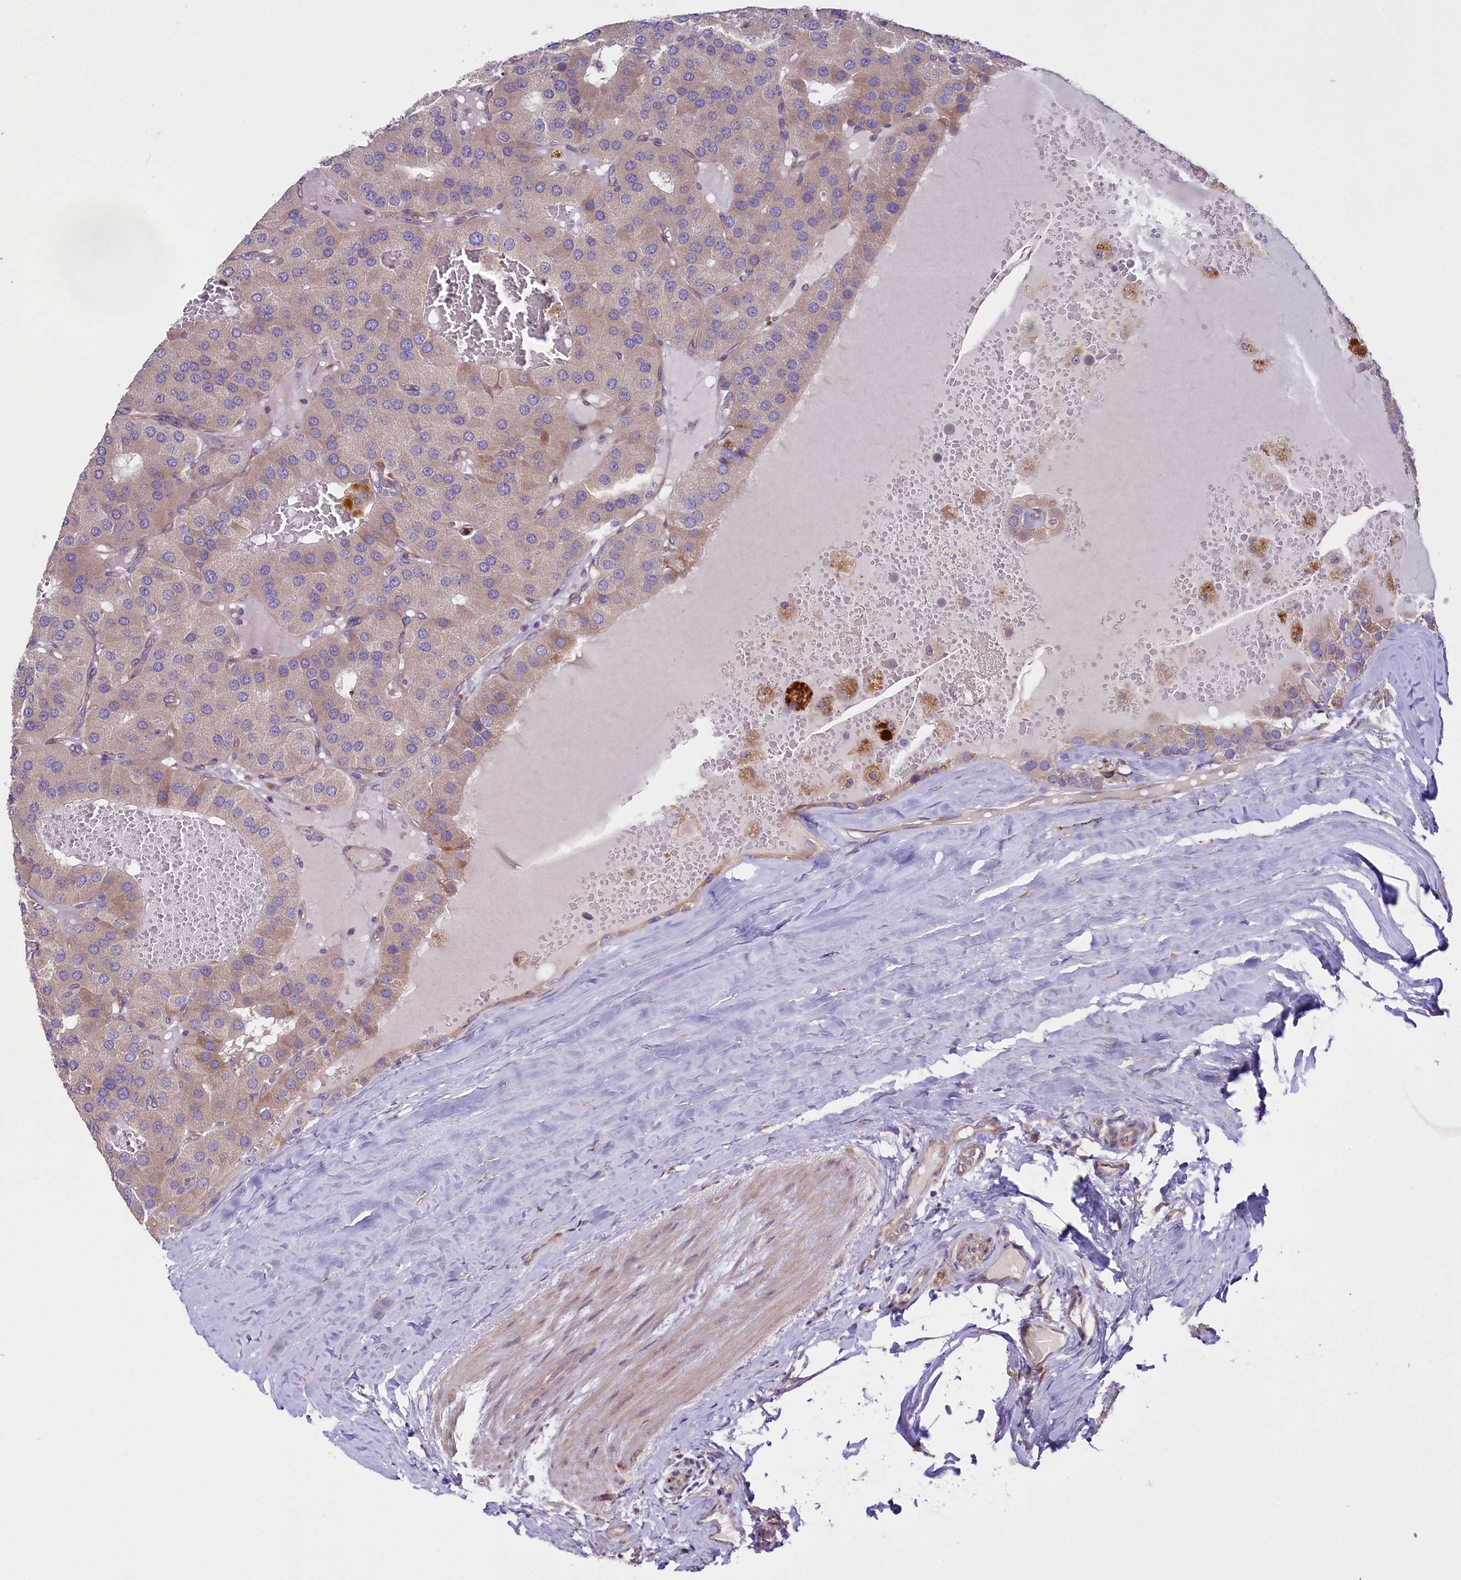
{"staining": {"intensity": "weak", "quantity": "<25%", "location": "cytoplasmic/membranous"}, "tissue": "parathyroid gland", "cell_type": "Glandular cells", "image_type": "normal", "snomed": [{"axis": "morphology", "description": "Normal tissue, NOS"}, {"axis": "morphology", "description": "Adenoma, NOS"}, {"axis": "topography", "description": "Parathyroid gland"}], "caption": "A histopathology image of human parathyroid gland is negative for staining in glandular cells. Brightfield microscopy of IHC stained with DAB (3,3'-diaminobenzidine) (brown) and hematoxylin (blue), captured at high magnification.", "gene": "GPR108", "patient": {"sex": "female", "age": 86}}